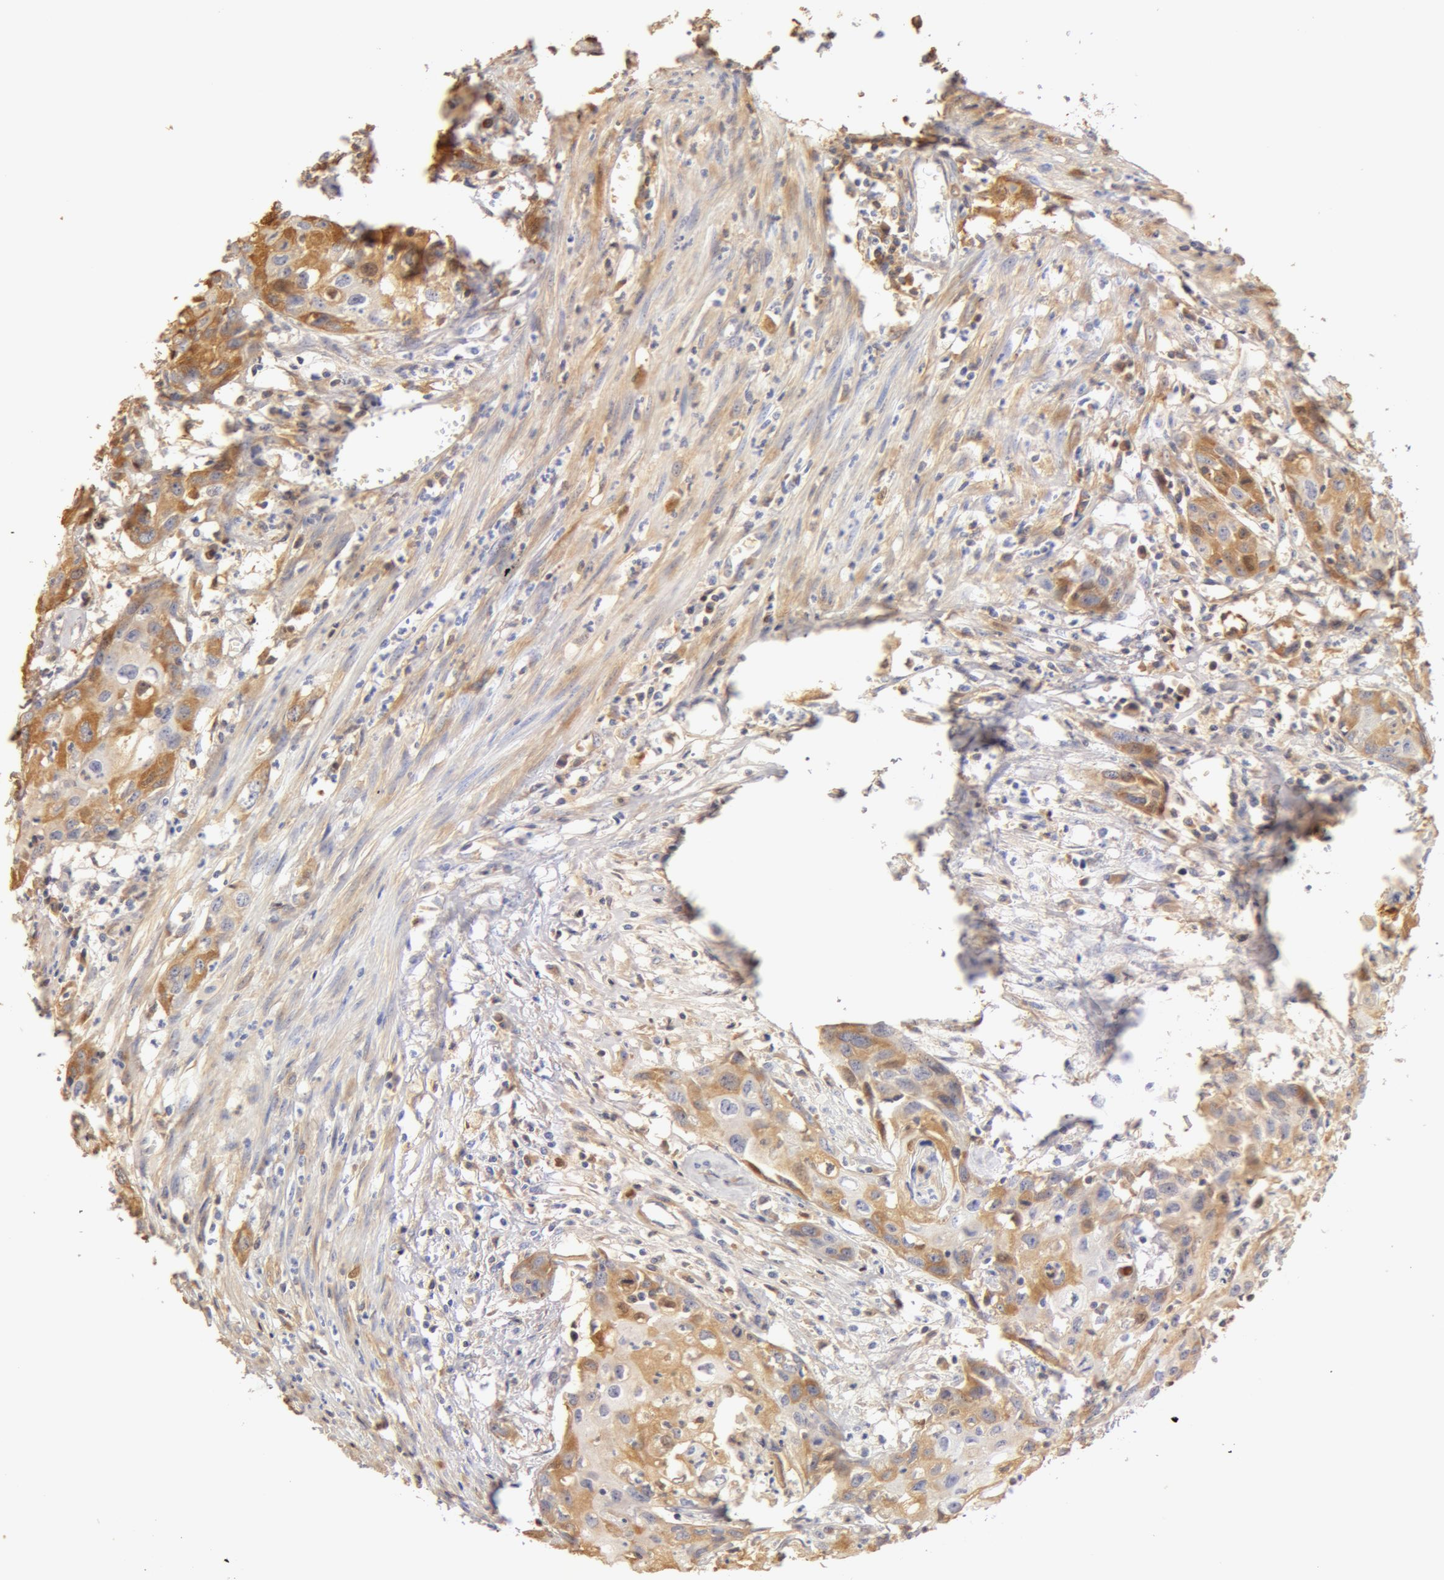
{"staining": {"intensity": "moderate", "quantity": ">75%", "location": "cytoplasmic/membranous"}, "tissue": "urothelial cancer", "cell_type": "Tumor cells", "image_type": "cancer", "snomed": [{"axis": "morphology", "description": "Urothelial carcinoma, High grade"}, {"axis": "topography", "description": "Urinary bladder"}], "caption": "Brown immunohistochemical staining in human urothelial carcinoma (high-grade) demonstrates moderate cytoplasmic/membranous positivity in approximately >75% of tumor cells. (IHC, brightfield microscopy, high magnification).", "gene": "TF", "patient": {"sex": "male", "age": 54}}